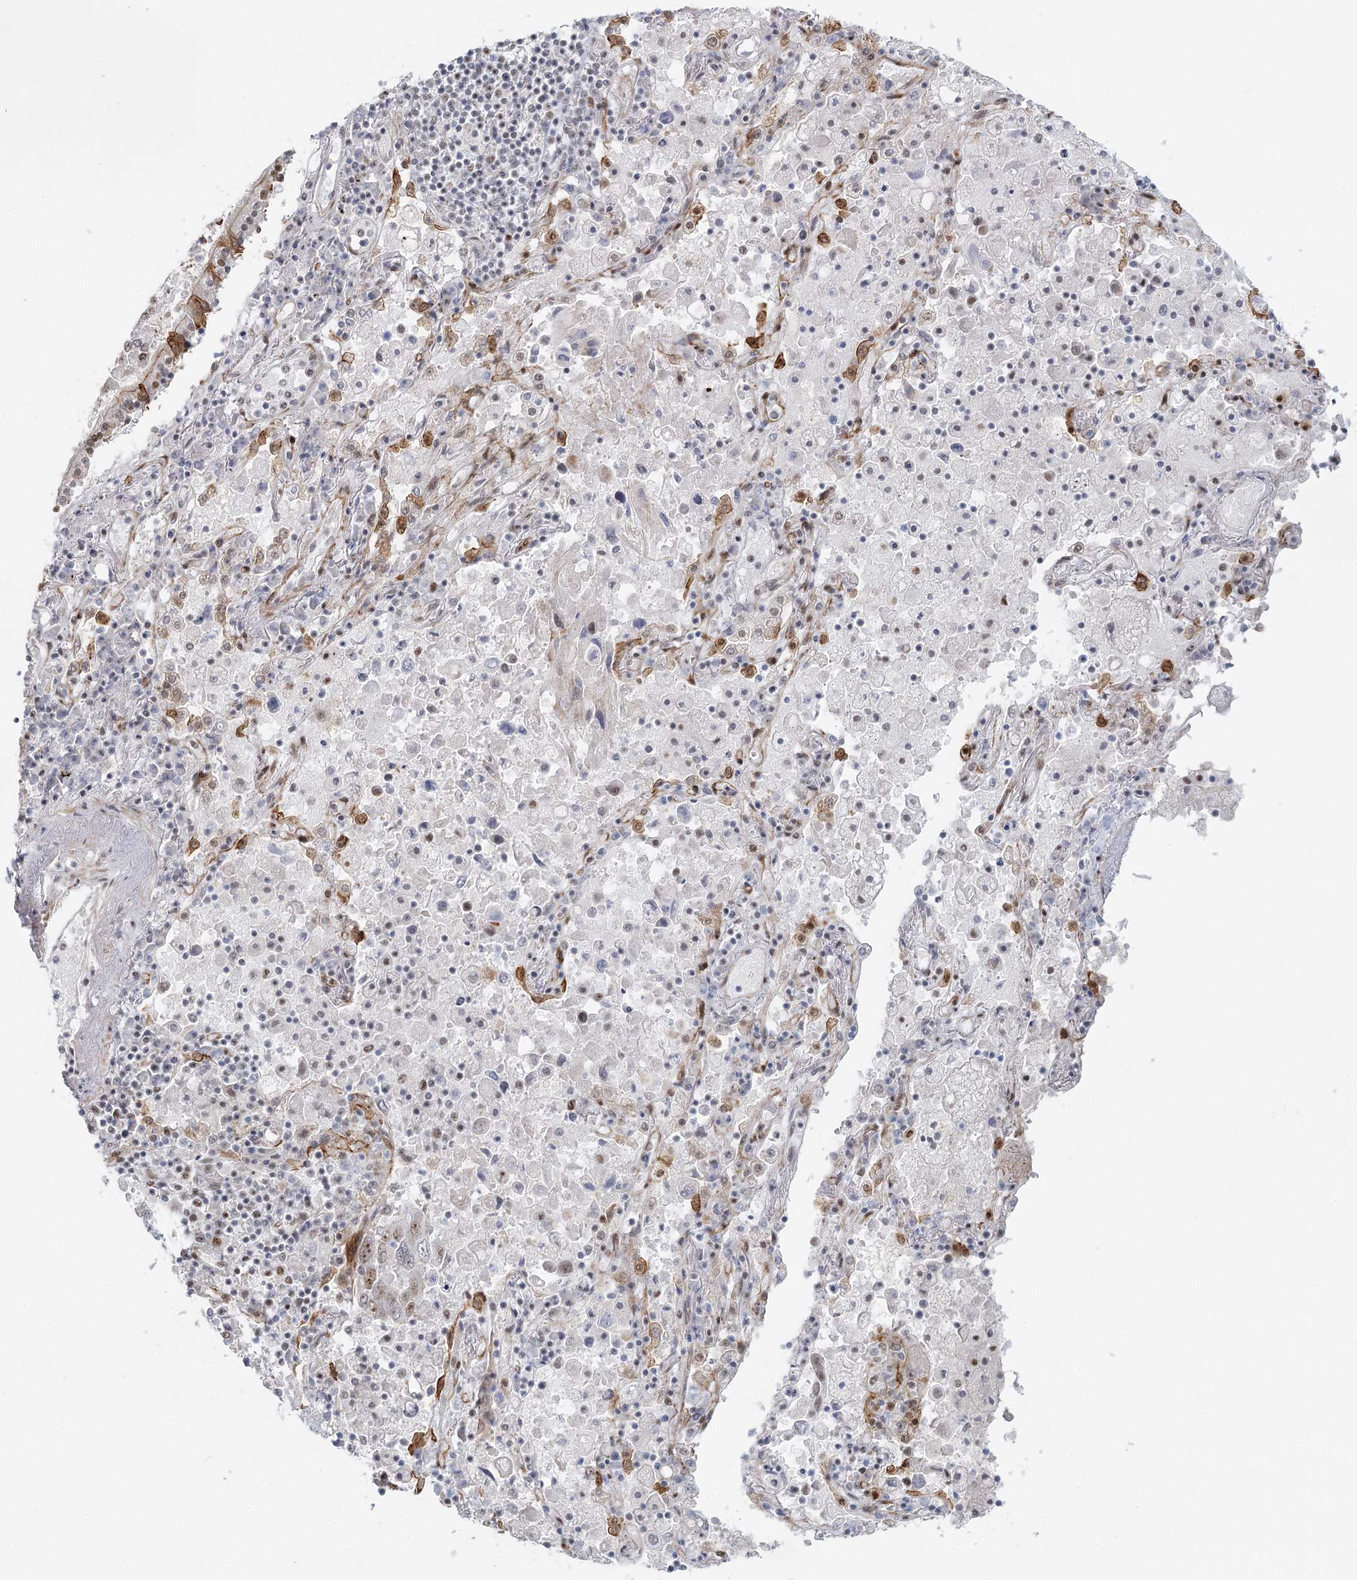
{"staining": {"intensity": "moderate", "quantity": "<25%", "location": "nuclear"}, "tissue": "lung cancer", "cell_type": "Tumor cells", "image_type": "cancer", "snomed": [{"axis": "morphology", "description": "Squamous cell carcinoma, NOS"}, {"axis": "topography", "description": "Lung"}], "caption": "A high-resolution histopathology image shows IHC staining of lung cancer (squamous cell carcinoma), which exhibits moderate nuclear positivity in approximately <25% of tumor cells.", "gene": "U2SURP", "patient": {"sex": "male", "age": 65}}